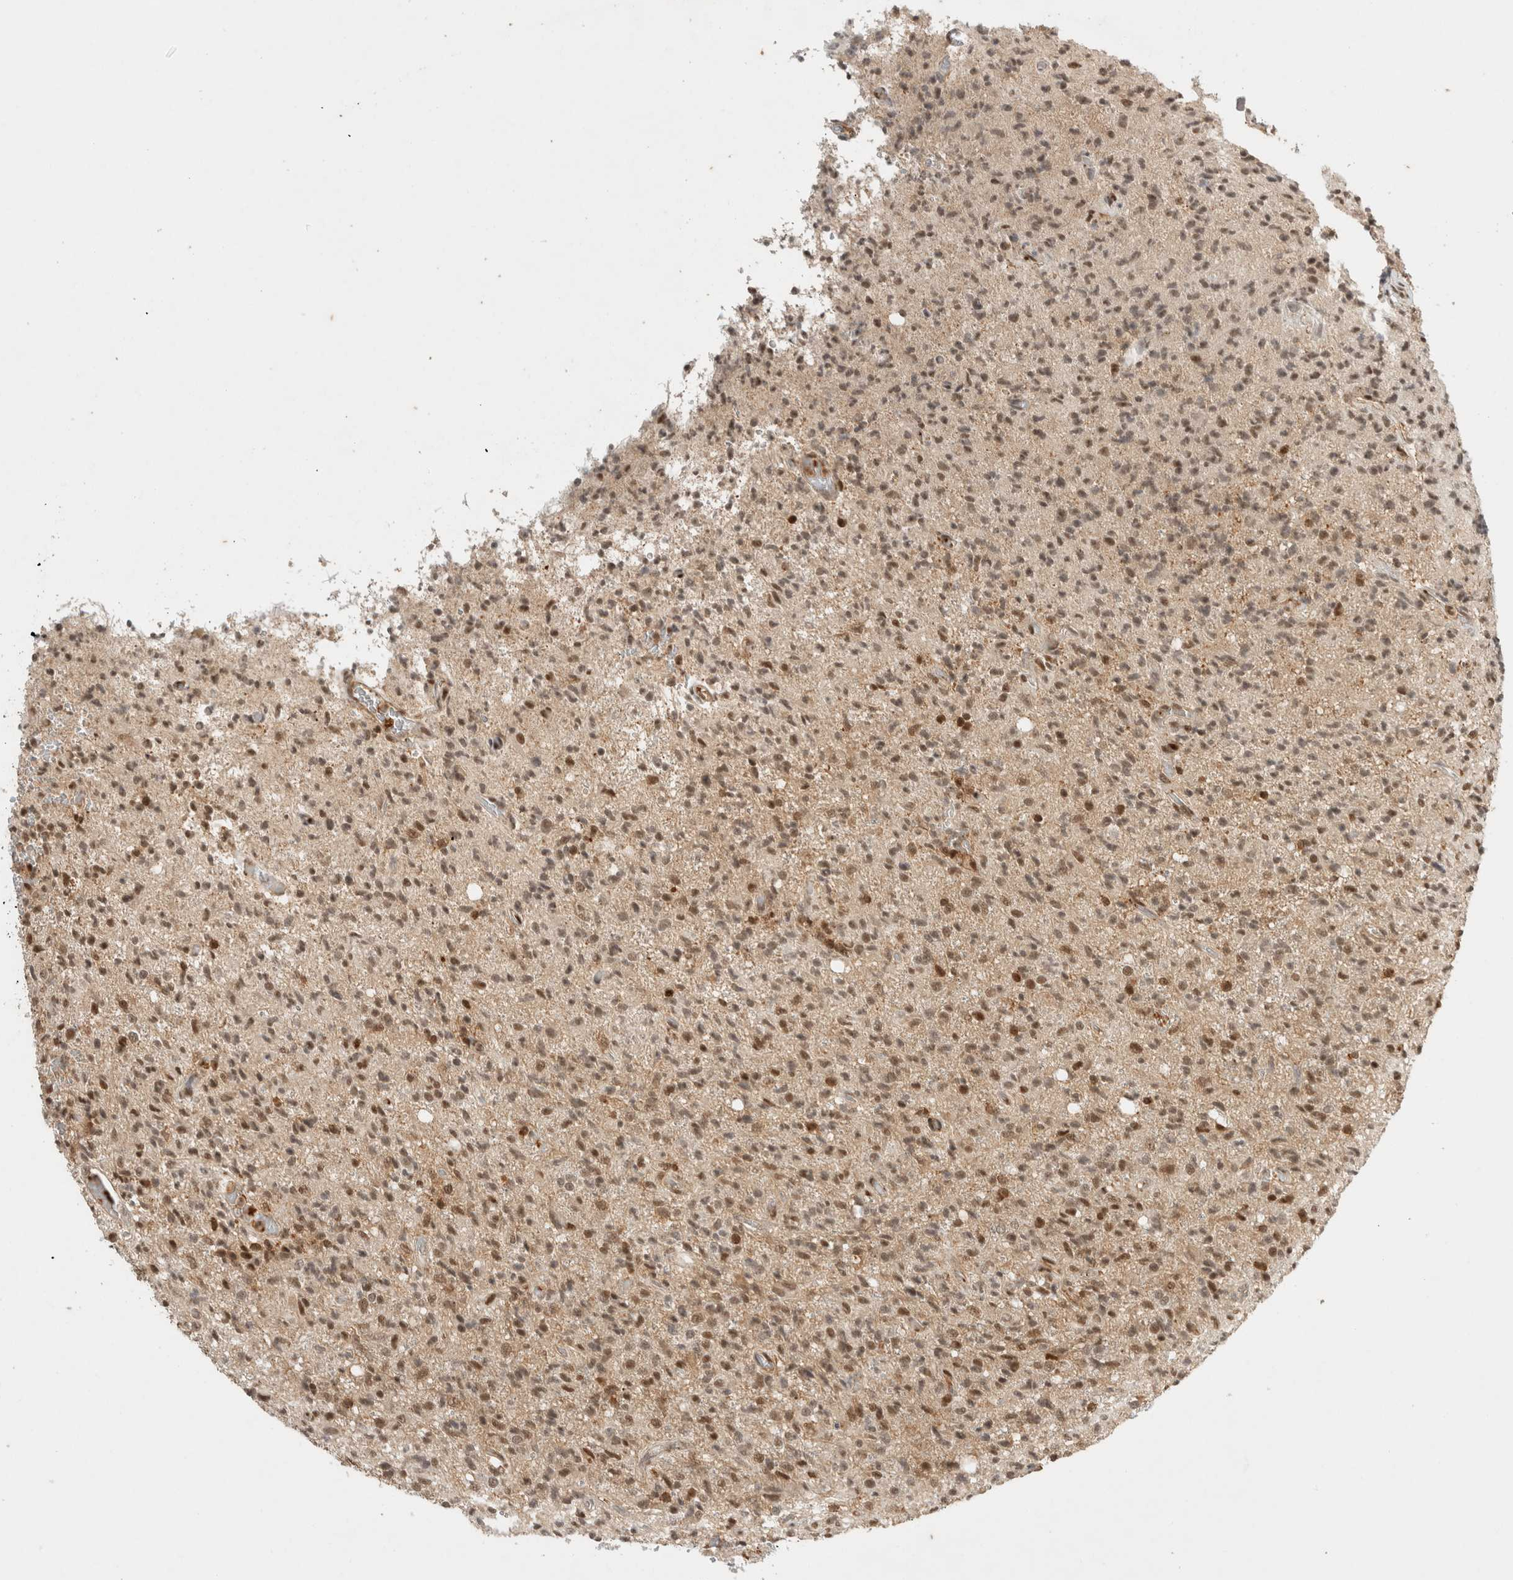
{"staining": {"intensity": "moderate", "quantity": "25%-75%", "location": "nuclear"}, "tissue": "glioma", "cell_type": "Tumor cells", "image_type": "cancer", "snomed": [{"axis": "morphology", "description": "Glioma, malignant, High grade"}, {"axis": "topography", "description": "Brain"}], "caption": "Human glioma stained for a protein (brown) exhibits moderate nuclear positive positivity in about 25%-75% of tumor cells.", "gene": "SNRNP40", "patient": {"sex": "female", "age": 57}}